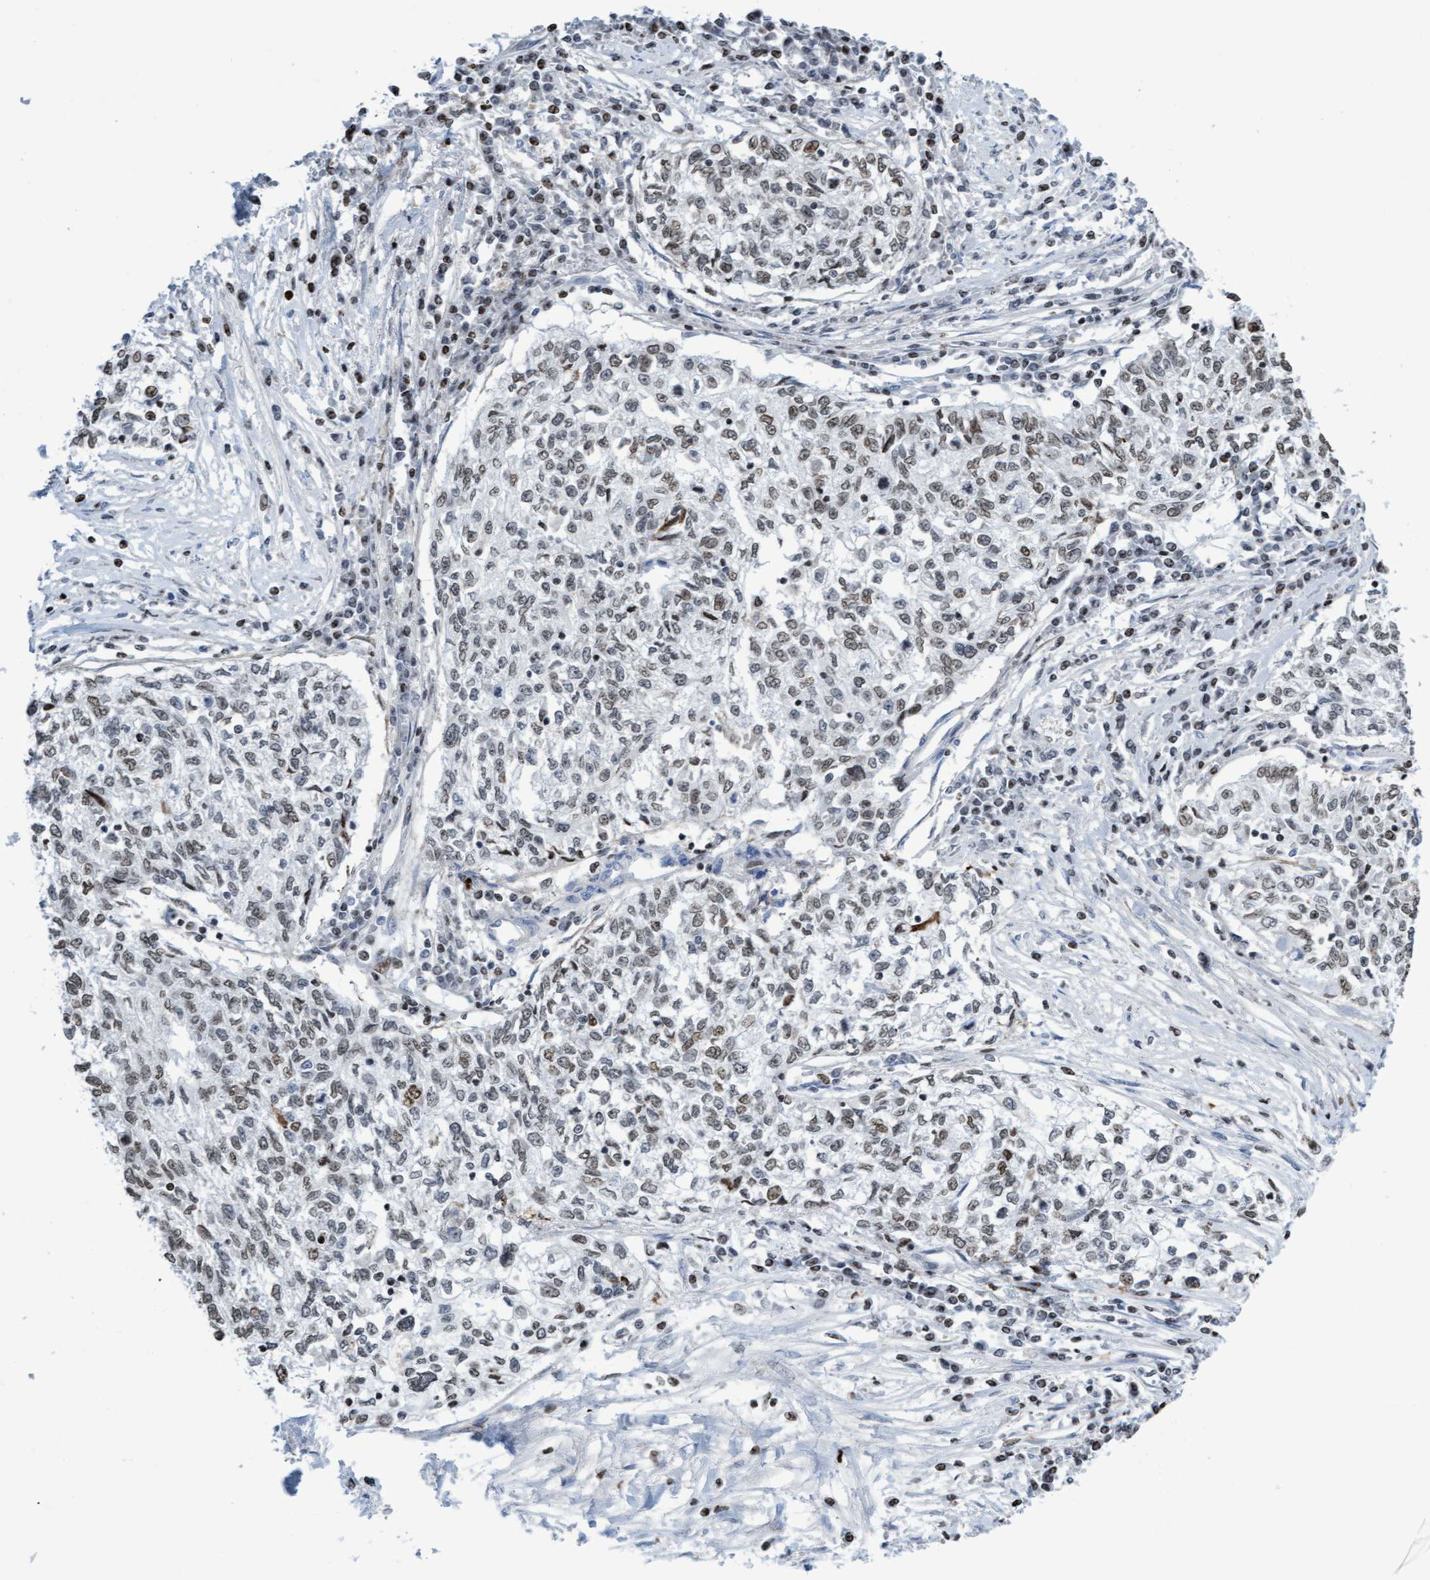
{"staining": {"intensity": "weak", "quantity": ">75%", "location": "nuclear"}, "tissue": "cervical cancer", "cell_type": "Tumor cells", "image_type": "cancer", "snomed": [{"axis": "morphology", "description": "Squamous cell carcinoma, NOS"}, {"axis": "topography", "description": "Cervix"}], "caption": "This is an image of IHC staining of squamous cell carcinoma (cervical), which shows weak positivity in the nuclear of tumor cells.", "gene": "CBX2", "patient": {"sex": "female", "age": 57}}